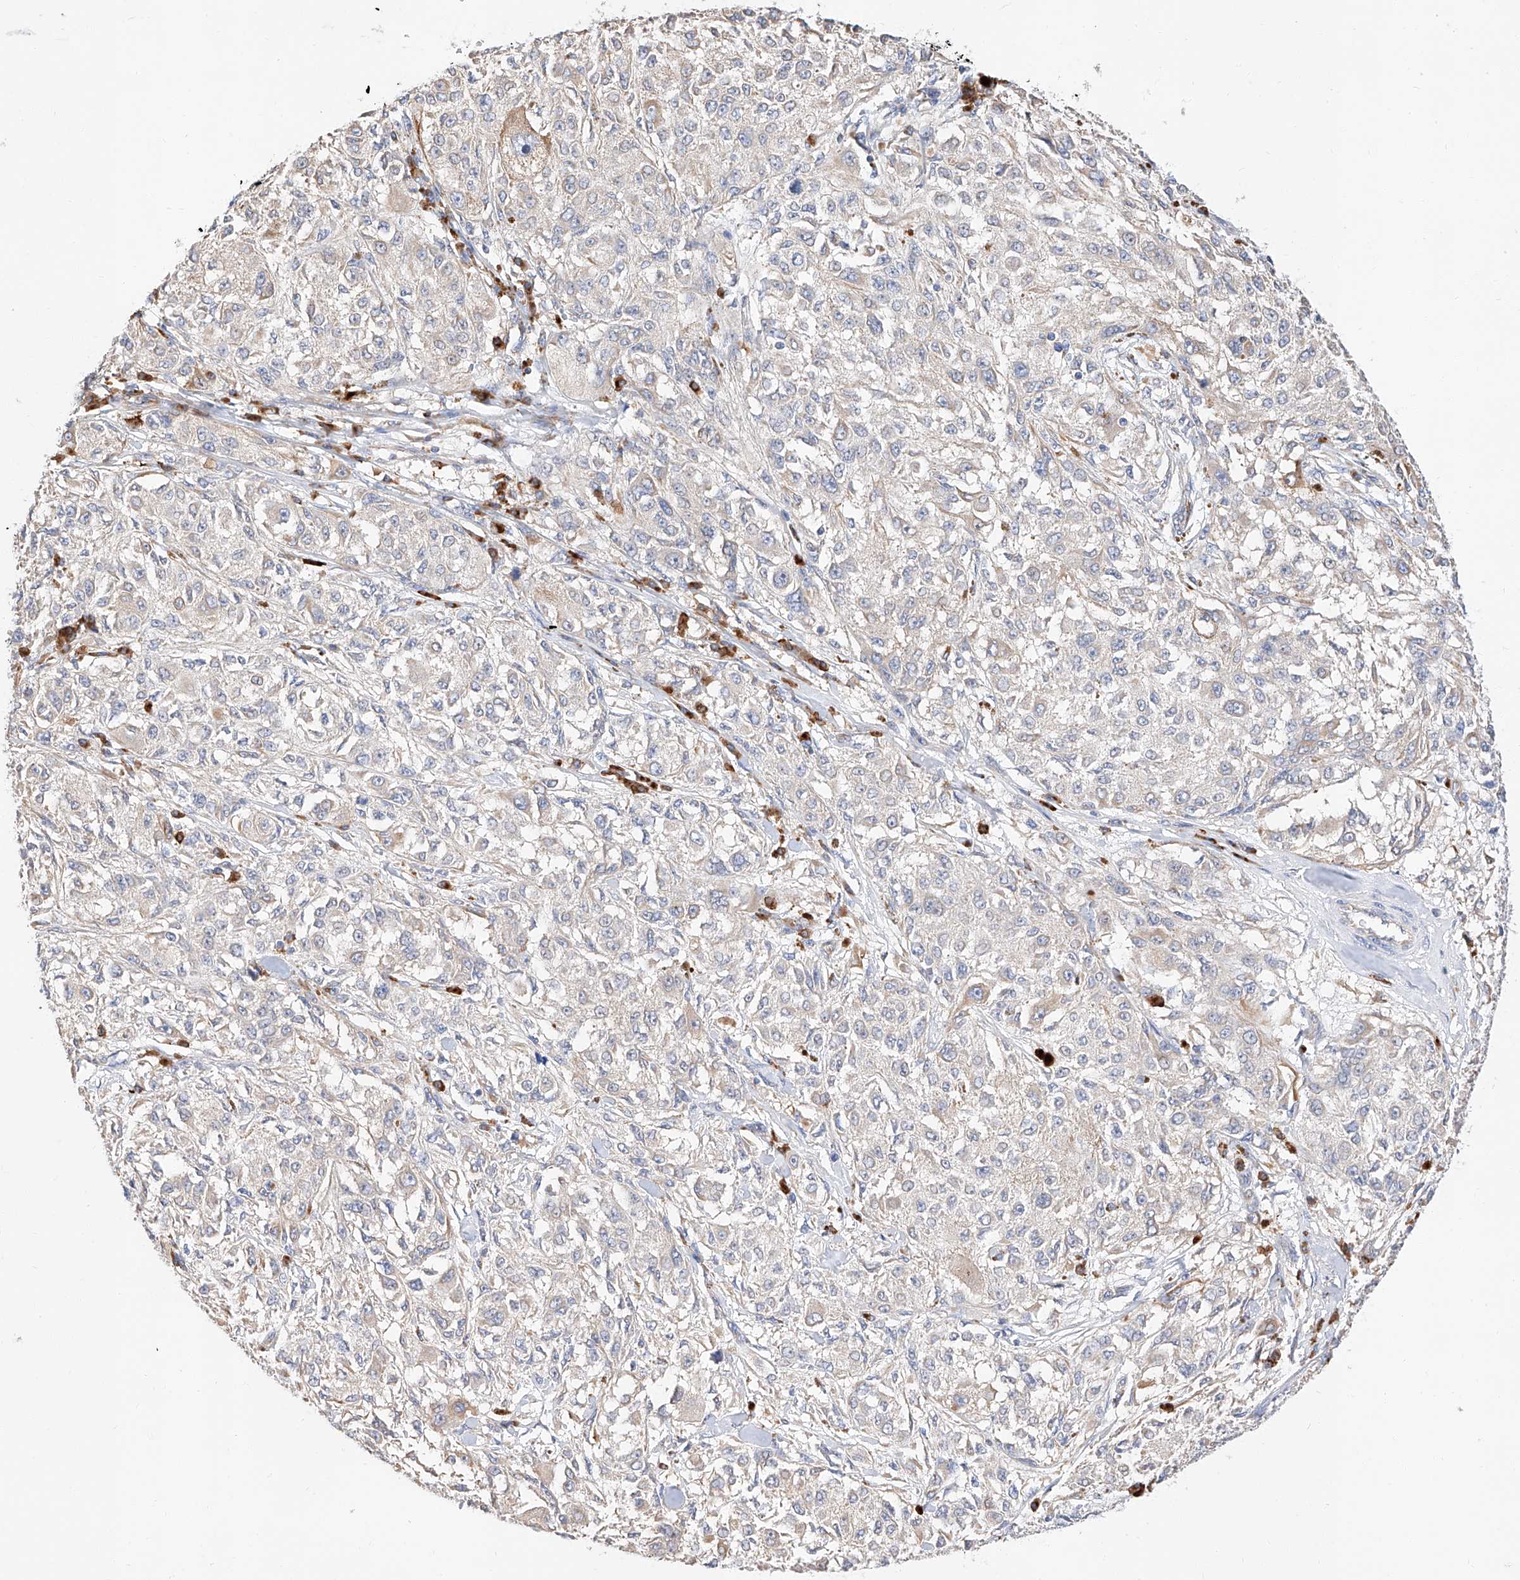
{"staining": {"intensity": "negative", "quantity": "none", "location": "none"}, "tissue": "melanoma", "cell_type": "Tumor cells", "image_type": "cancer", "snomed": [{"axis": "morphology", "description": "Necrosis, NOS"}, {"axis": "morphology", "description": "Malignant melanoma, NOS"}, {"axis": "topography", "description": "Skin"}], "caption": "Immunohistochemistry (IHC) micrograph of malignant melanoma stained for a protein (brown), which displays no expression in tumor cells. Brightfield microscopy of IHC stained with DAB (3,3'-diaminobenzidine) (brown) and hematoxylin (blue), captured at high magnification.", "gene": "GLMN", "patient": {"sex": "female", "age": 87}}